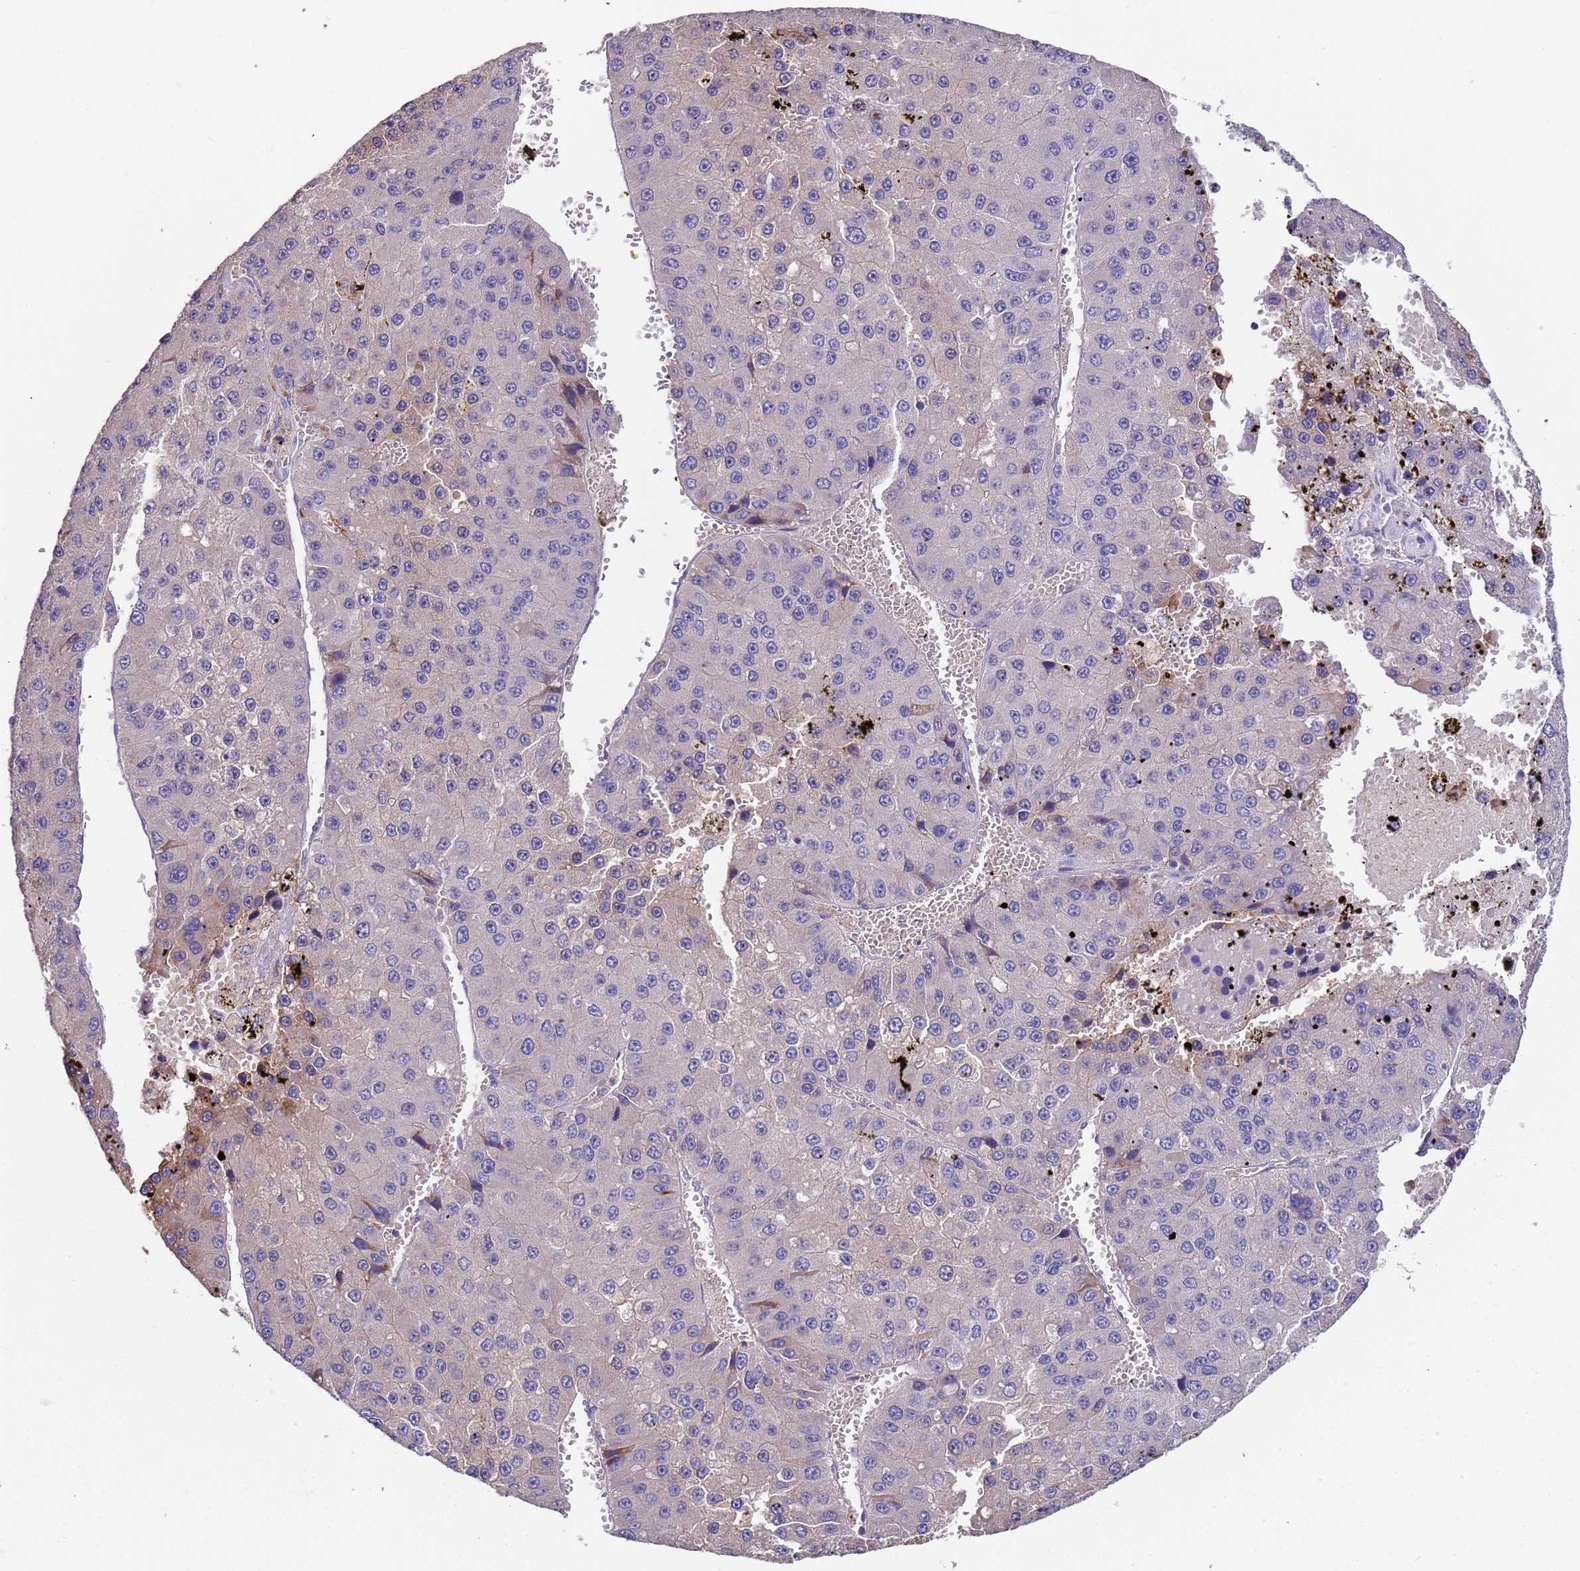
{"staining": {"intensity": "negative", "quantity": "none", "location": "none"}, "tissue": "liver cancer", "cell_type": "Tumor cells", "image_type": "cancer", "snomed": [{"axis": "morphology", "description": "Carcinoma, Hepatocellular, NOS"}, {"axis": "topography", "description": "Liver"}], "caption": "Immunohistochemistry (IHC) photomicrograph of liver hepatocellular carcinoma stained for a protein (brown), which displays no expression in tumor cells.", "gene": "SLC24A3", "patient": {"sex": "female", "age": 73}}